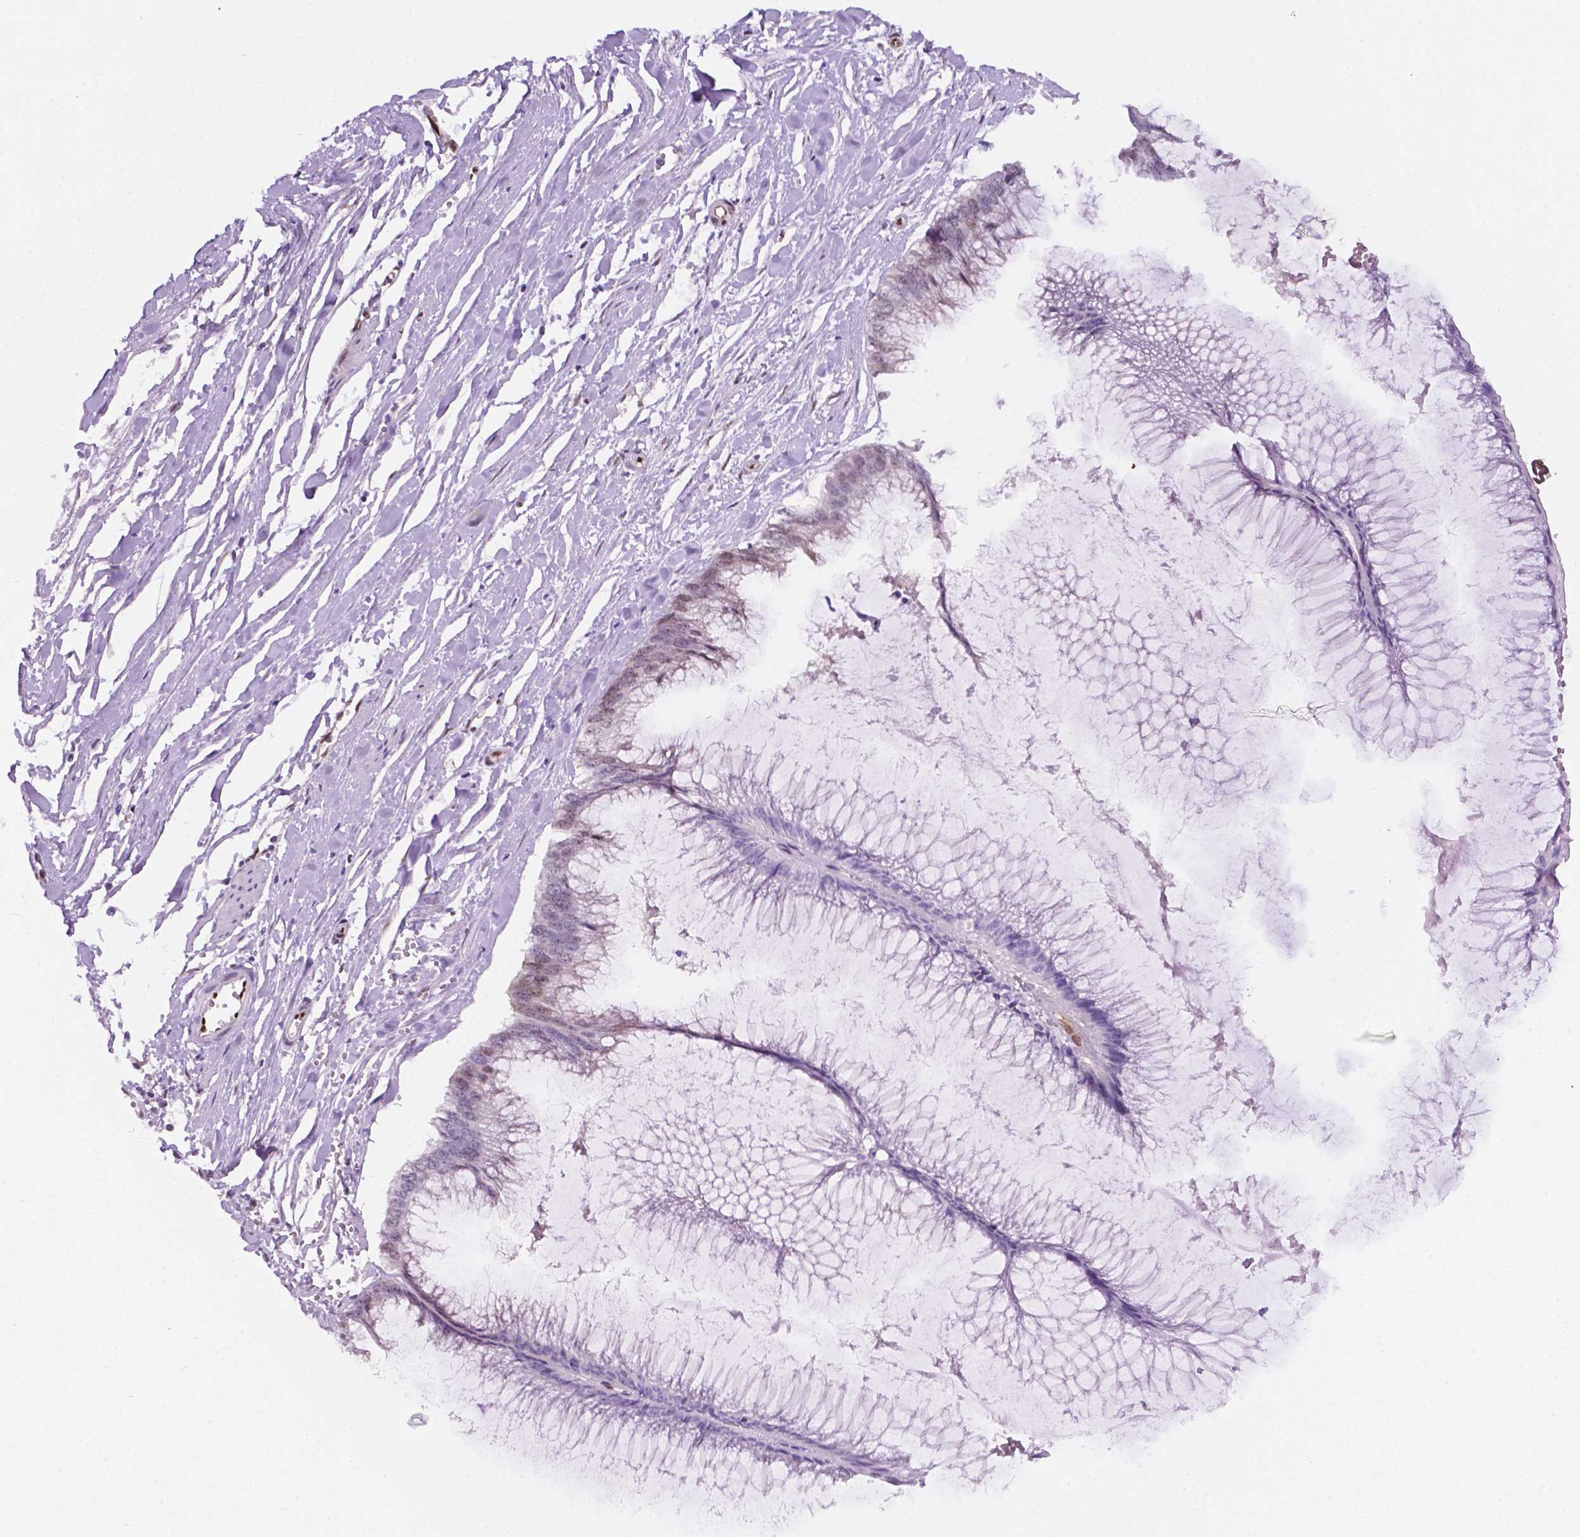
{"staining": {"intensity": "weak", "quantity": "<25%", "location": "nuclear"}, "tissue": "ovarian cancer", "cell_type": "Tumor cells", "image_type": "cancer", "snomed": [{"axis": "morphology", "description": "Cystadenocarcinoma, mucinous, NOS"}, {"axis": "topography", "description": "Ovary"}], "caption": "This is a micrograph of immunohistochemistry staining of ovarian cancer, which shows no staining in tumor cells. (DAB IHC visualized using brightfield microscopy, high magnification).", "gene": "ERF", "patient": {"sex": "female", "age": 44}}